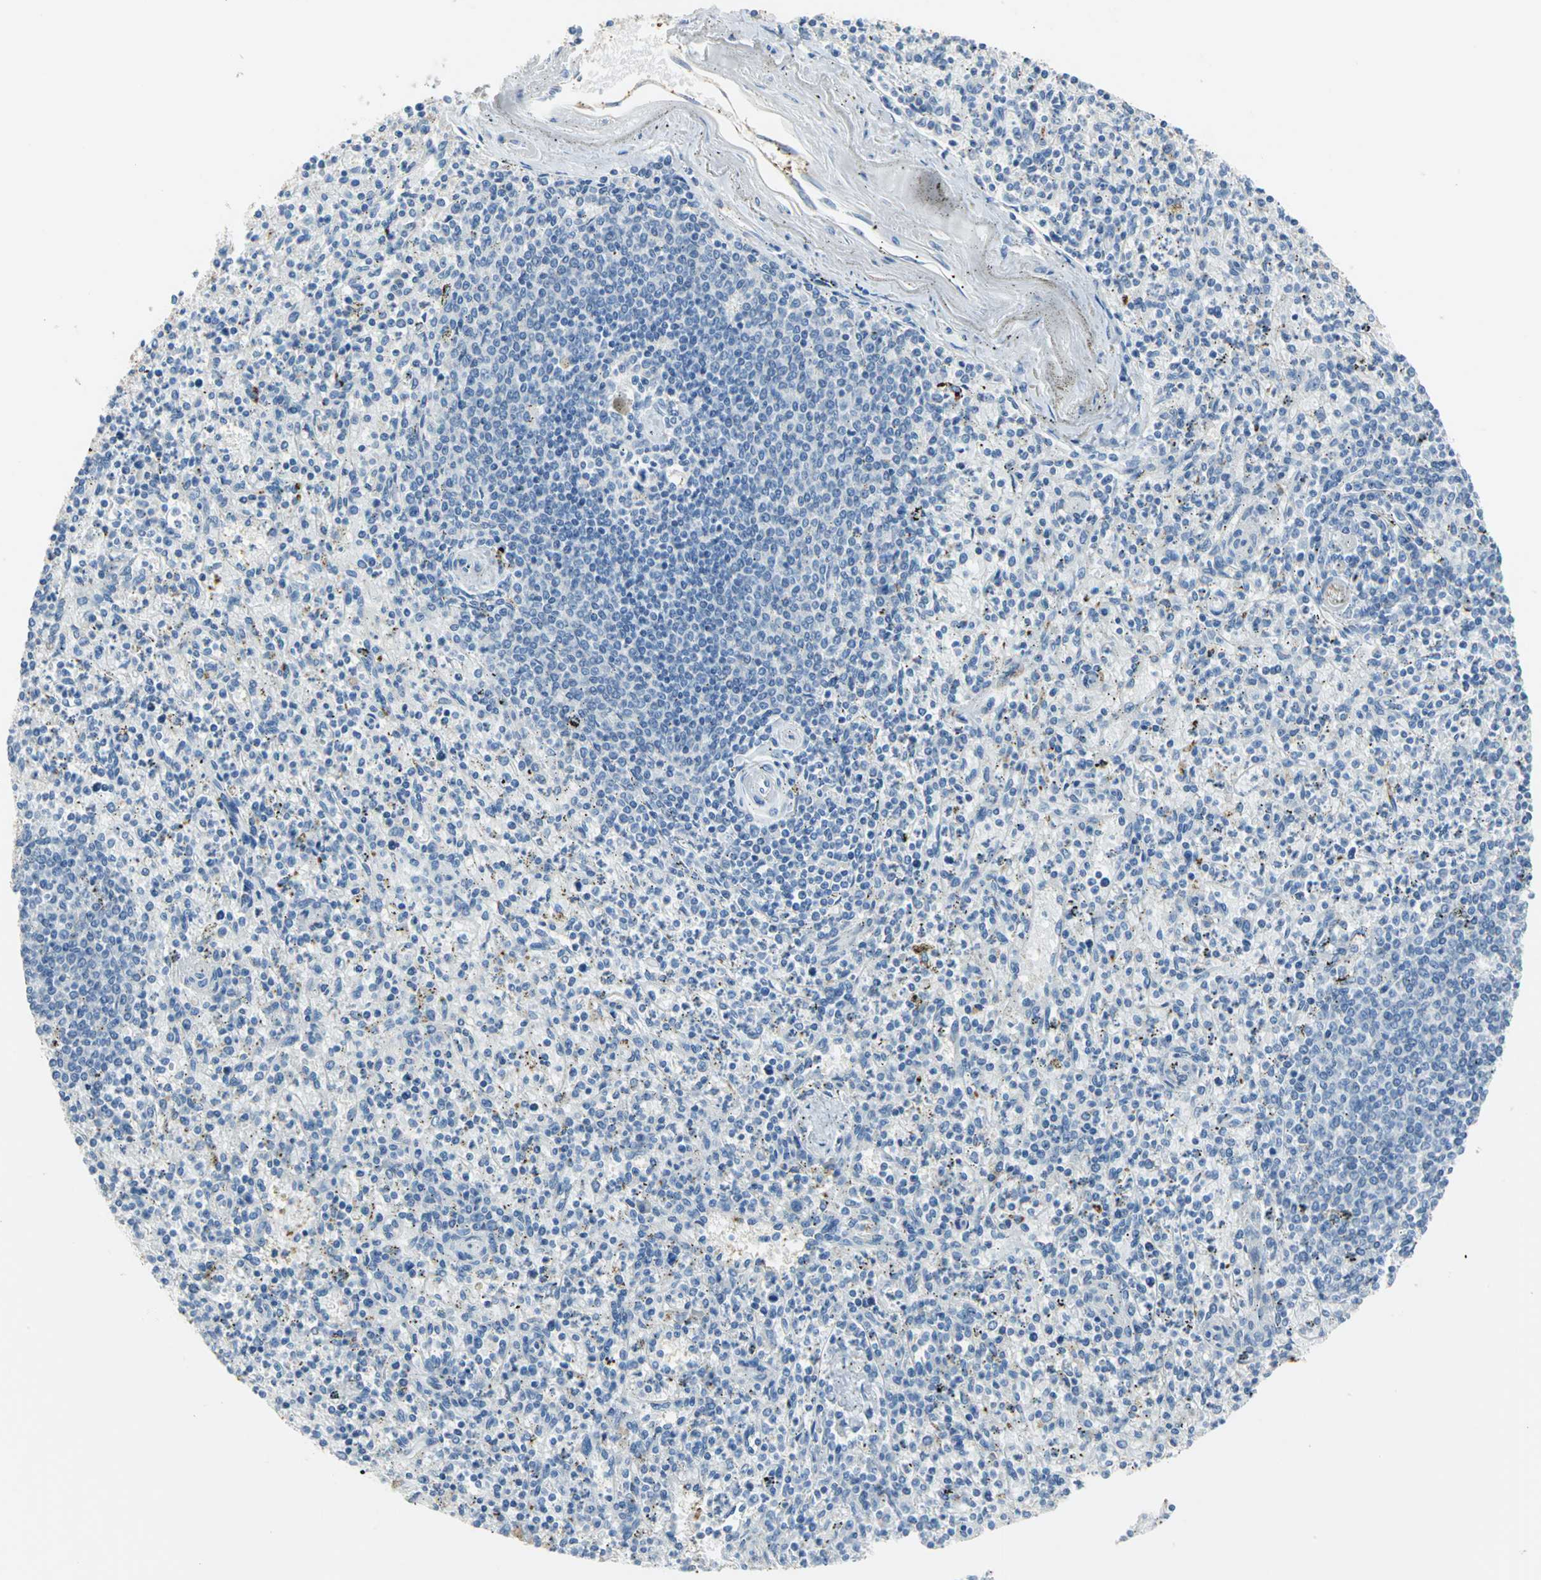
{"staining": {"intensity": "negative", "quantity": "none", "location": "none"}, "tissue": "spleen", "cell_type": "Cells in red pulp", "image_type": "normal", "snomed": [{"axis": "morphology", "description": "Normal tissue, NOS"}, {"axis": "topography", "description": "Spleen"}], "caption": "The histopathology image shows no significant staining in cells in red pulp of spleen.", "gene": "GYG2", "patient": {"sex": "male", "age": 72}}